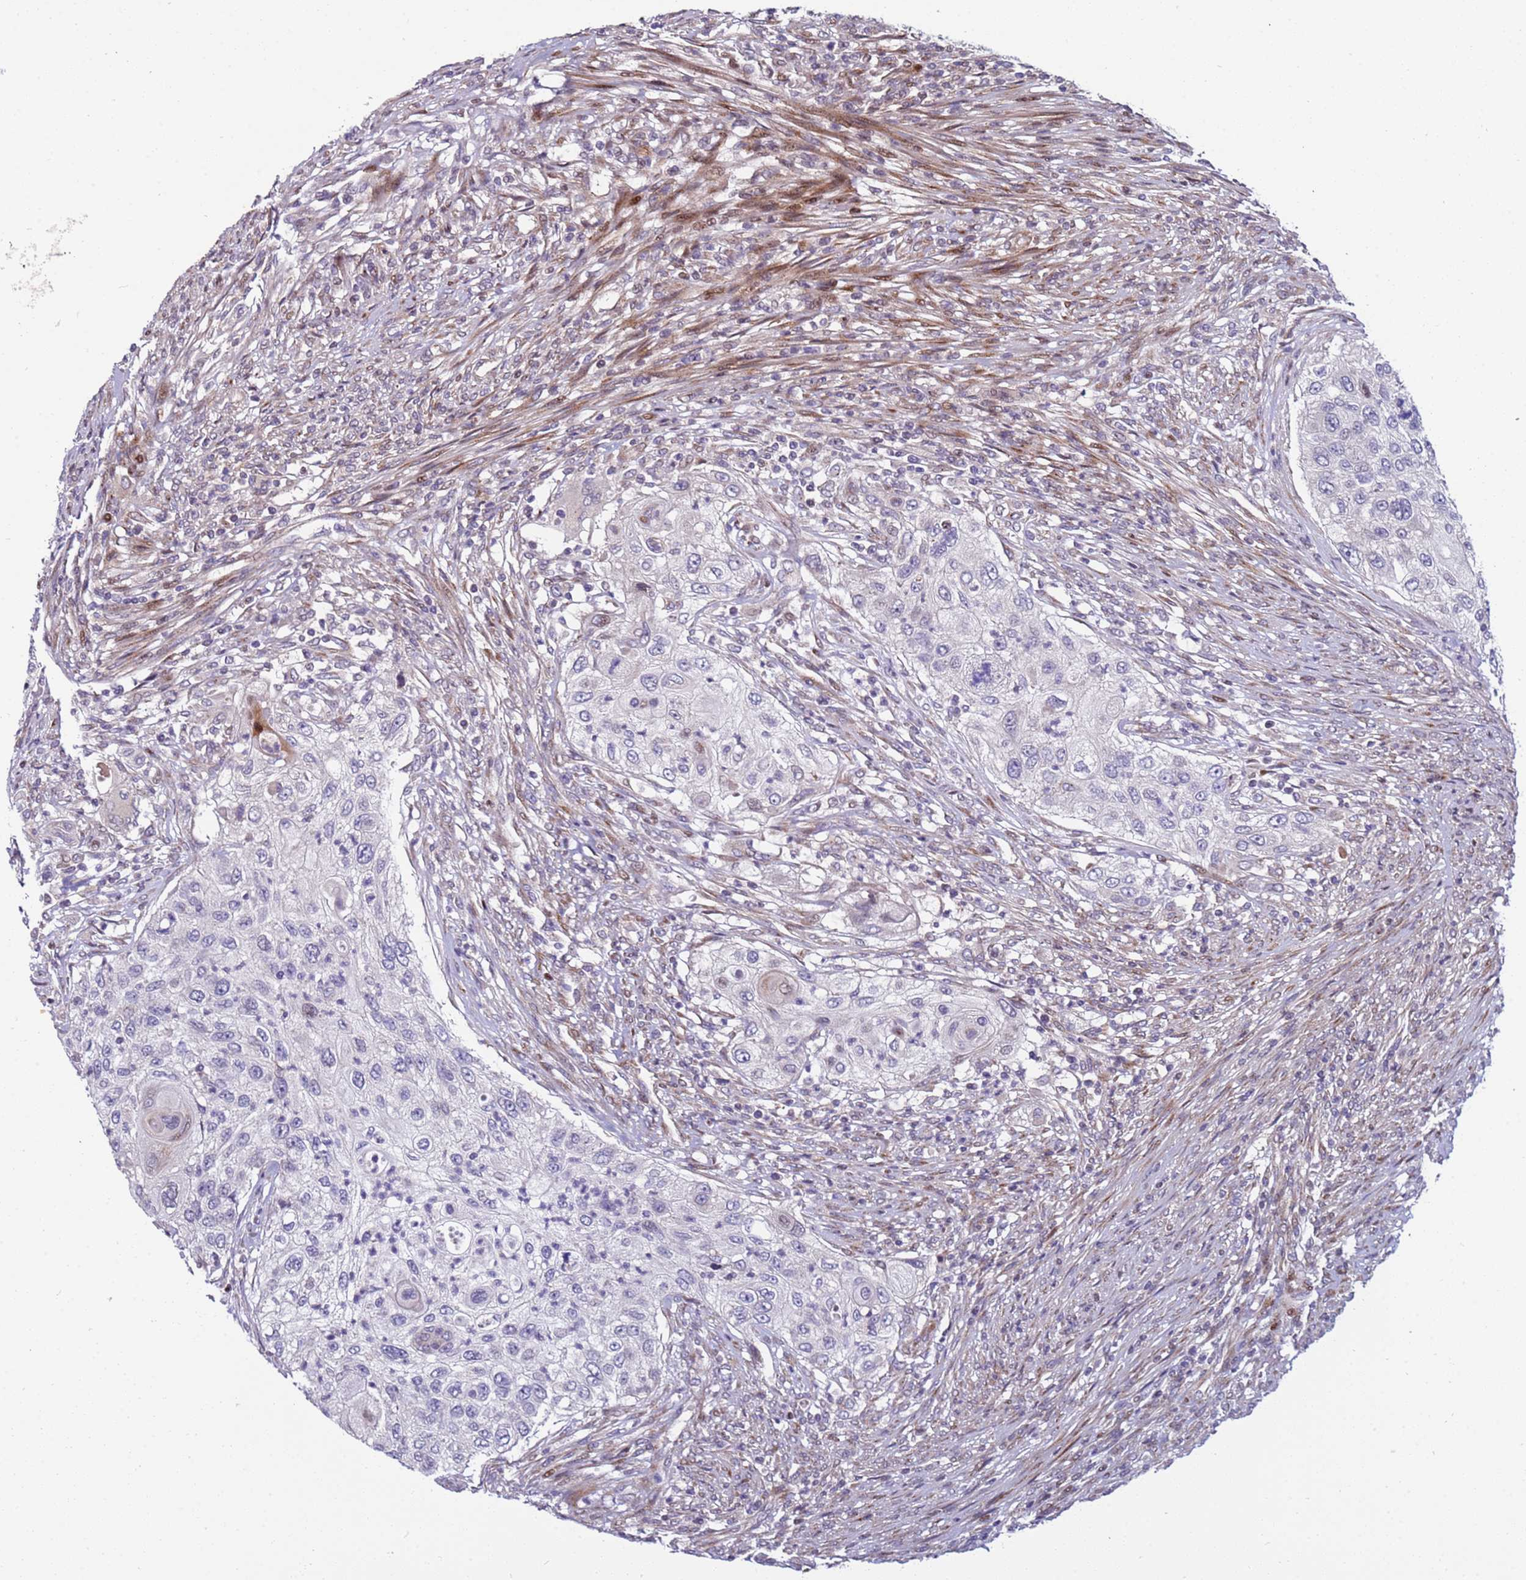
{"staining": {"intensity": "negative", "quantity": "none", "location": "none"}, "tissue": "urothelial cancer", "cell_type": "Tumor cells", "image_type": "cancer", "snomed": [{"axis": "morphology", "description": "Urothelial carcinoma, High grade"}, {"axis": "topography", "description": "Urinary bladder"}], "caption": "Immunohistochemistry of human urothelial carcinoma (high-grade) shows no expression in tumor cells.", "gene": "WBP11", "patient": {"sex": "female", "age": 60}}